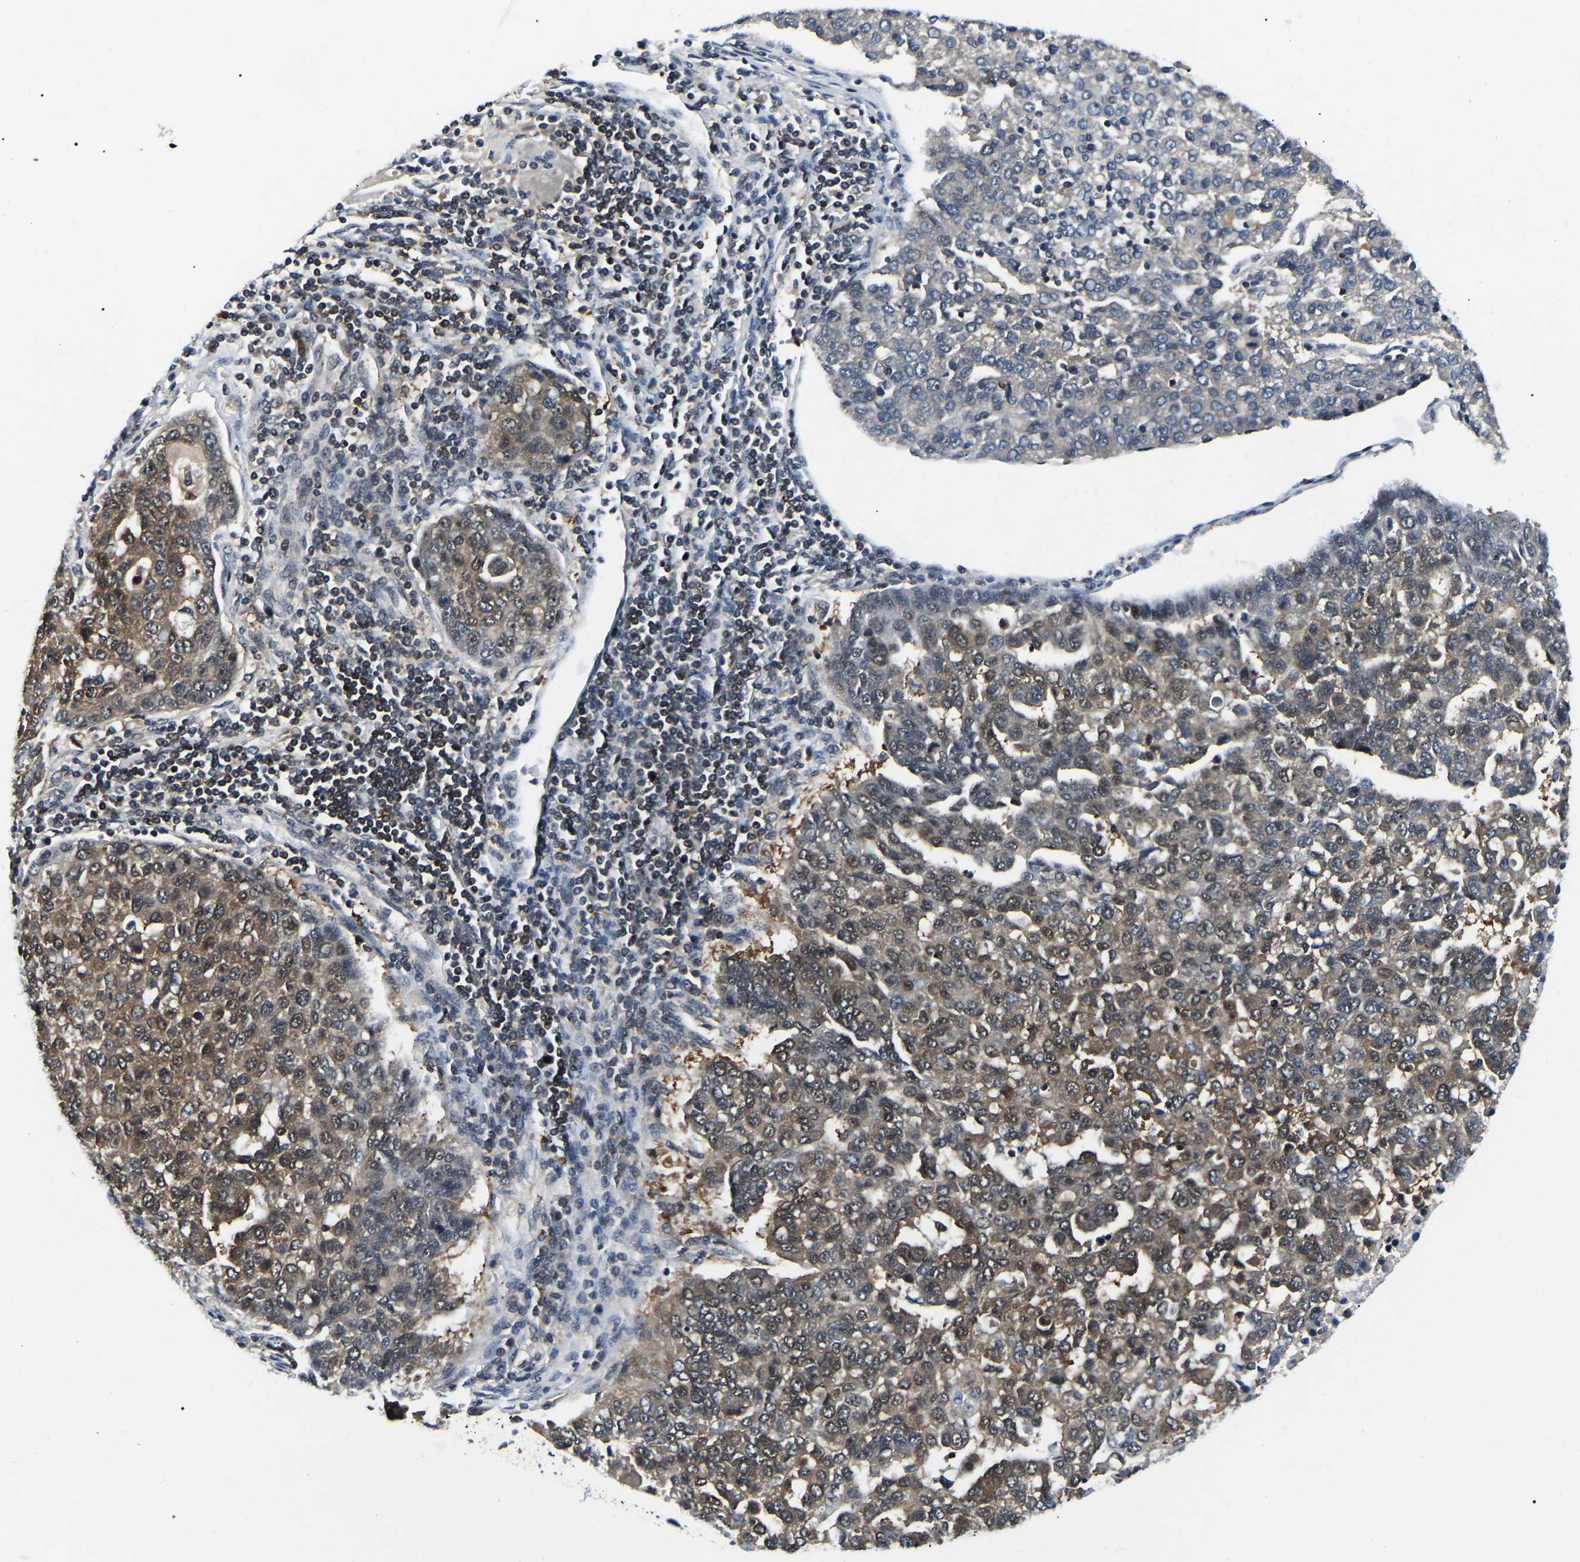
{"staining": {"intensity": "moderate", "quantity": ">75%", "location": "cytoplasmic/membranous,nuclear"}, "tissue": "pancreatic cancer", "cell_type": "Tumor cells", "image_type": "cancer", "snomed": [{"axis": "morphology", "description": "Adenocarcinoma, NOS"}, {"axis": "topography", "description": "Pancreas"}], "caption": "Protein staining demonstrates moderate cytoplasmic/membranous and nuclear expression in approximately >75% of tumor cells in adenocarcinoma (pancreatic). Immunohistochemistry (ihc) stains the protein in brown and the nuclei are stained blue.", "gene": "RRP1B", "patient": {"sex": "female", "age": 61}}